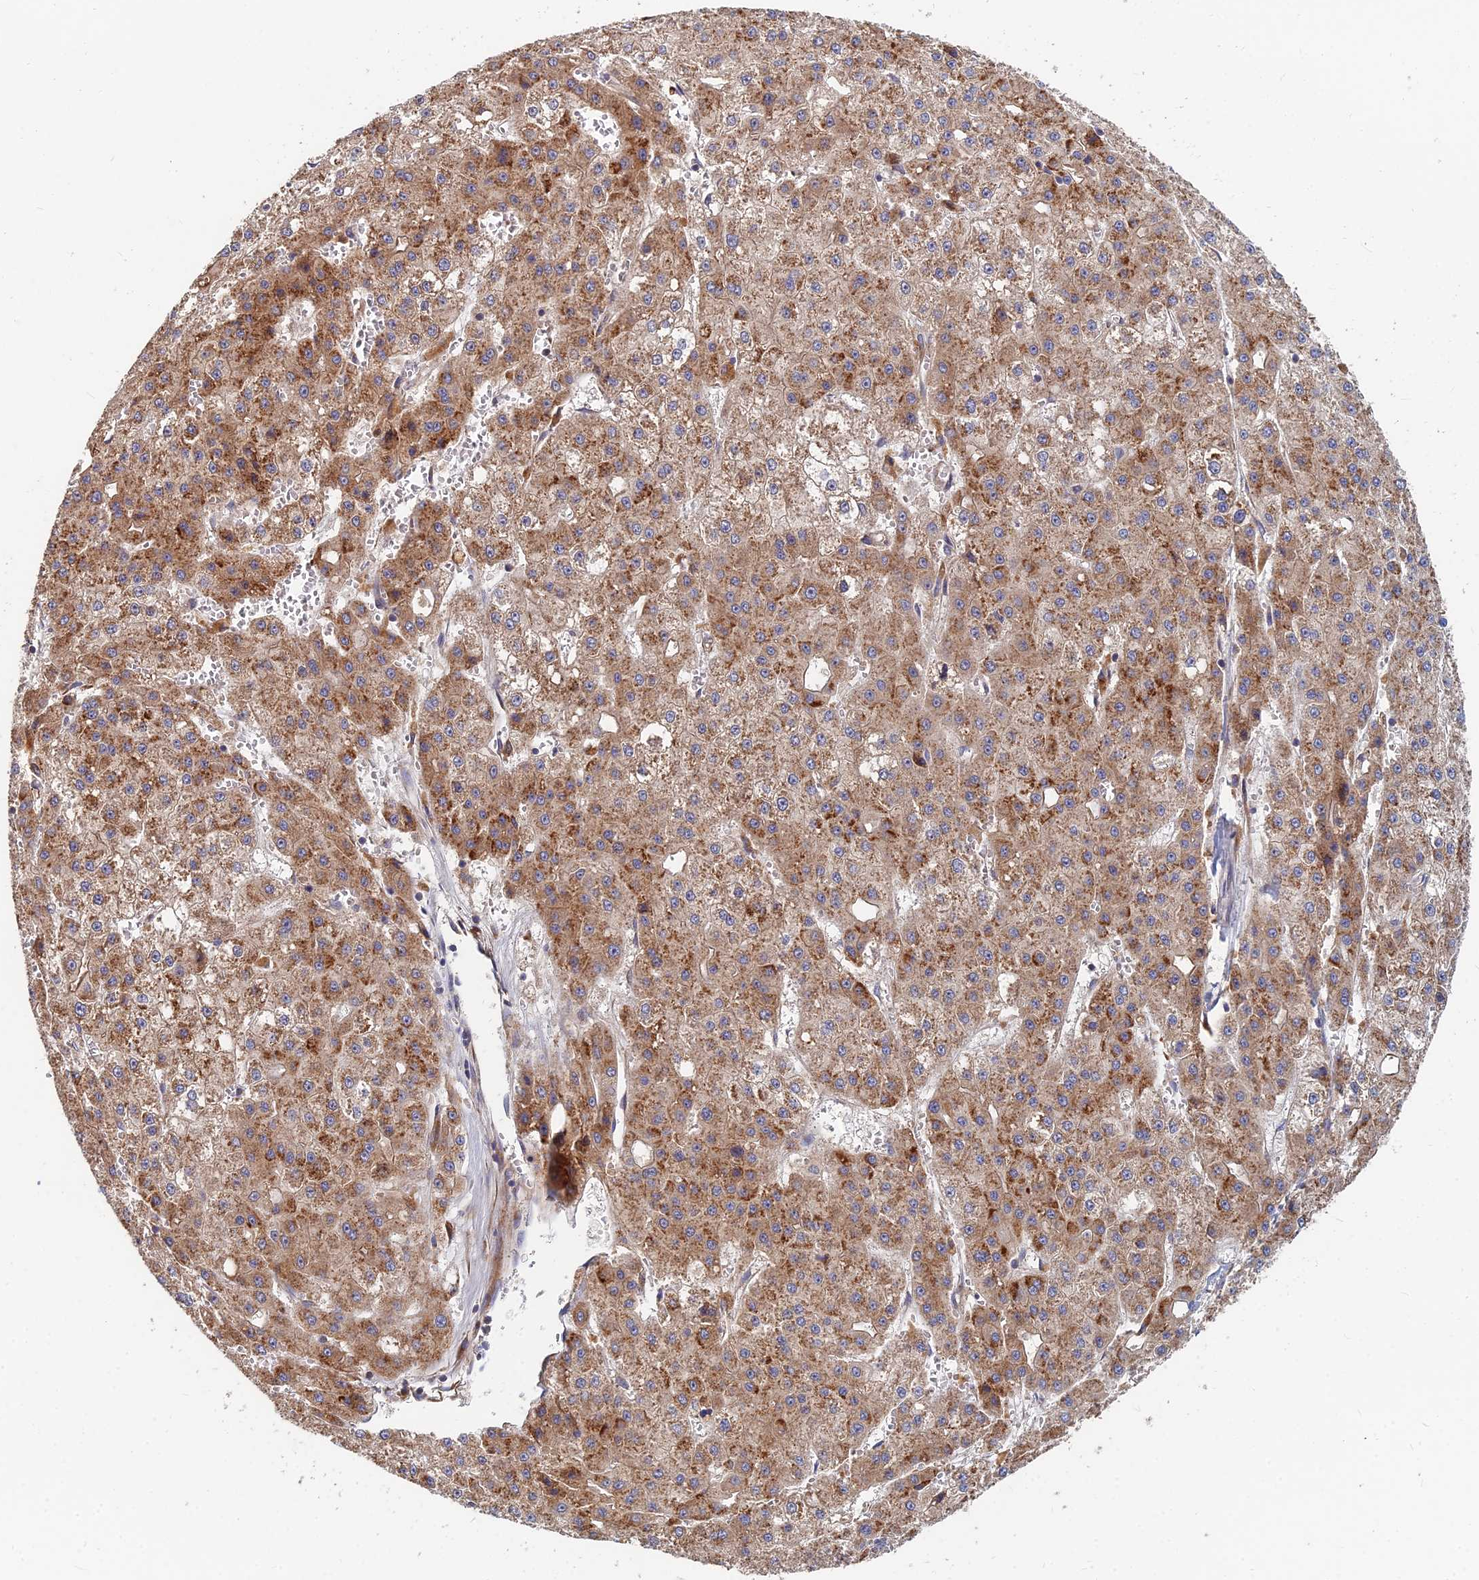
{"staining": {"intensity": "moderate", "quantity": ">75%", "location": "cytoplasmic/membranous"}, "tissue": "liver cancer", "cell_type": "Tumor cells", "image_type": "cancer", "snomed": [{"axis": "morphology", "description": "Carcinoma, Hepatocellular, NOS"}, {"axis": "topography", "description": "Liver"}], "caption": "Moderate cytoplasmic/membranous expression is seen in approximately >75% of tumor cells in liver hepatocellular carcinoma. (Stains: DAB (3,3'-diaminobenzidine) in brown, nuclei in blue, Microscopy: brightfield microscopy at high magnification).", "gene": "CCZ1", "patient": {"sex": "male", "age": 47}}